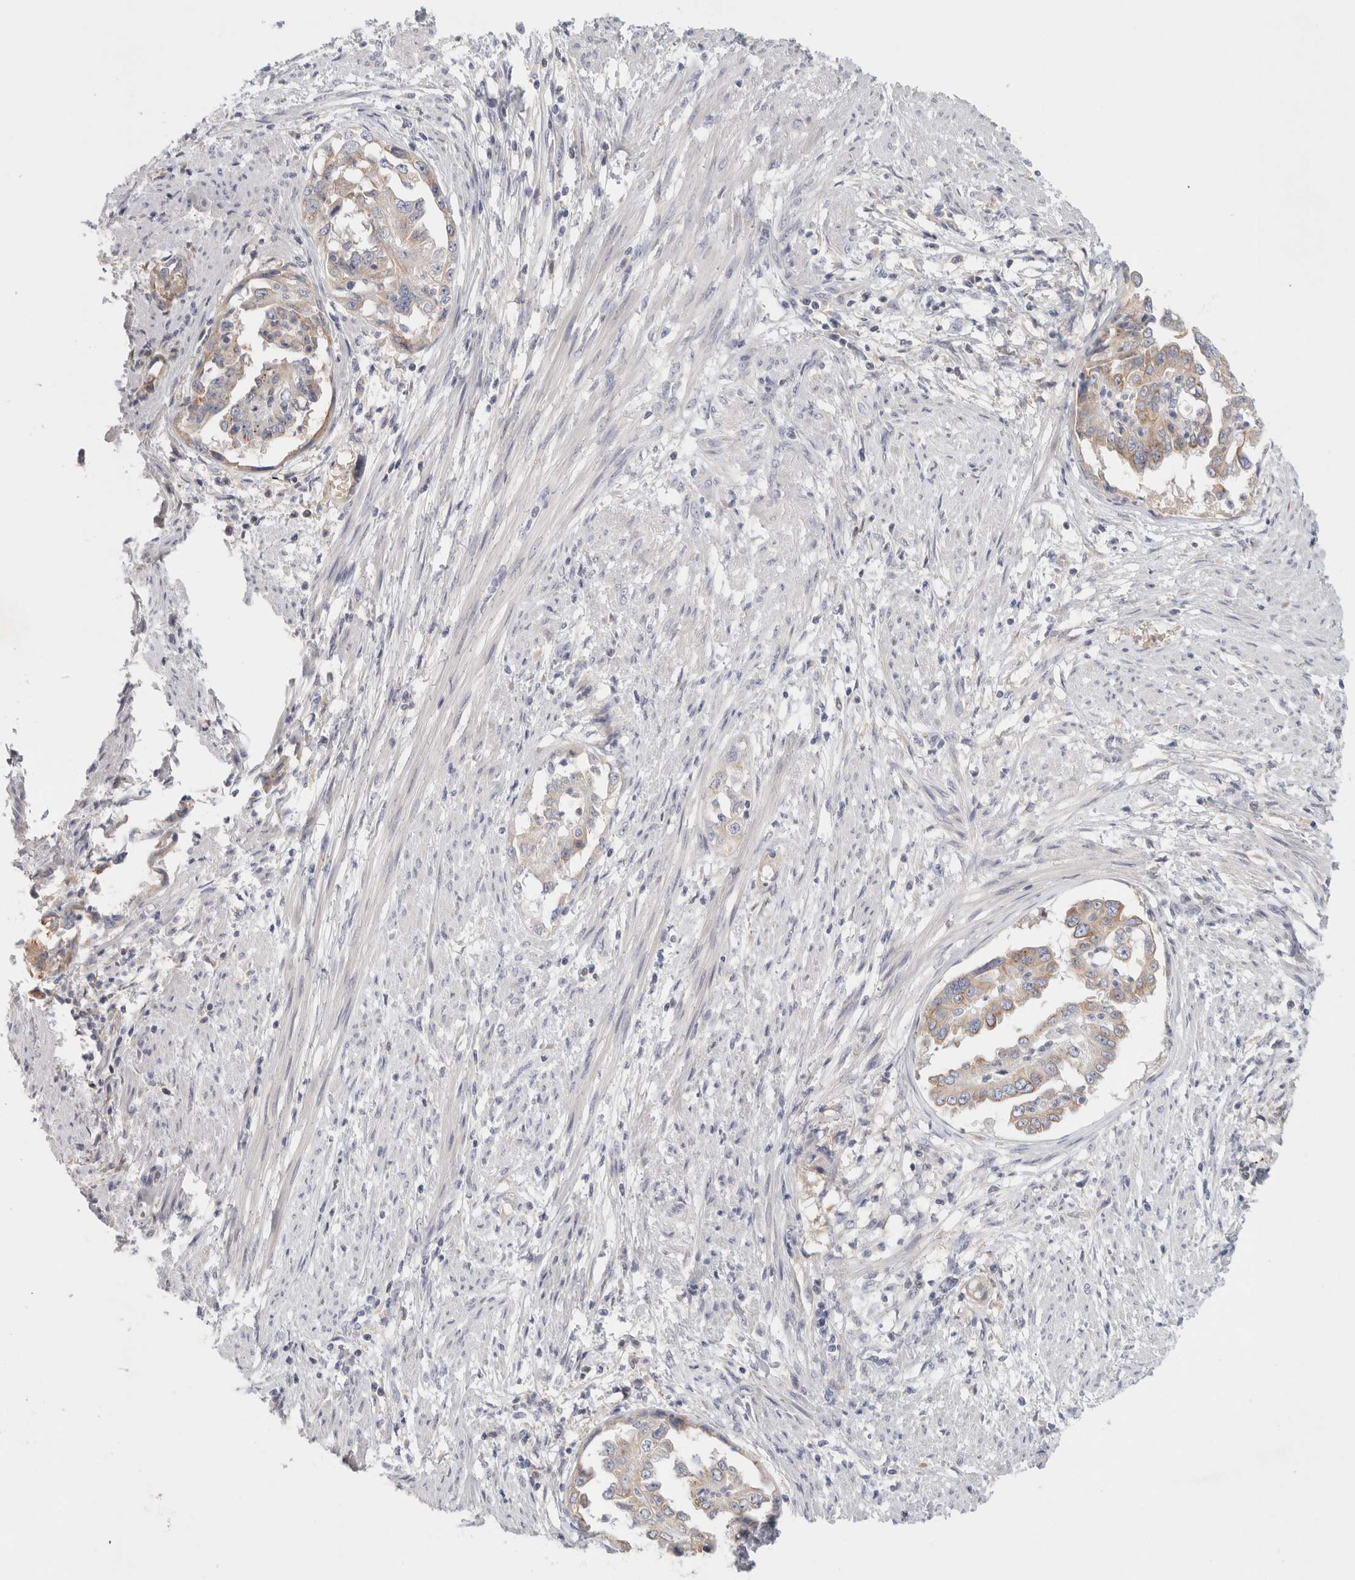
{"staining": {"intensity": "weak", "quantity": "25%-75%", "location": "cytoplasmic/membranous"}, "tissue": "endometrial cancer", "cell_type": "Tumor cells", "image_type": "cancer", "snomed": [{"axis": "morphology", "description": "Adenocarcinoma, NOS"}, {"axis": "topography", "description": "Endometrium"}], "caption": "Tumor cells exhibit low levels of weak cytoplasmic/membranous positivity in about 25%-75% of cells in human endometrial cancer (adenocarcinoma).", "gene": "STK31", "patient": {"sex": "female", "age": 85}}